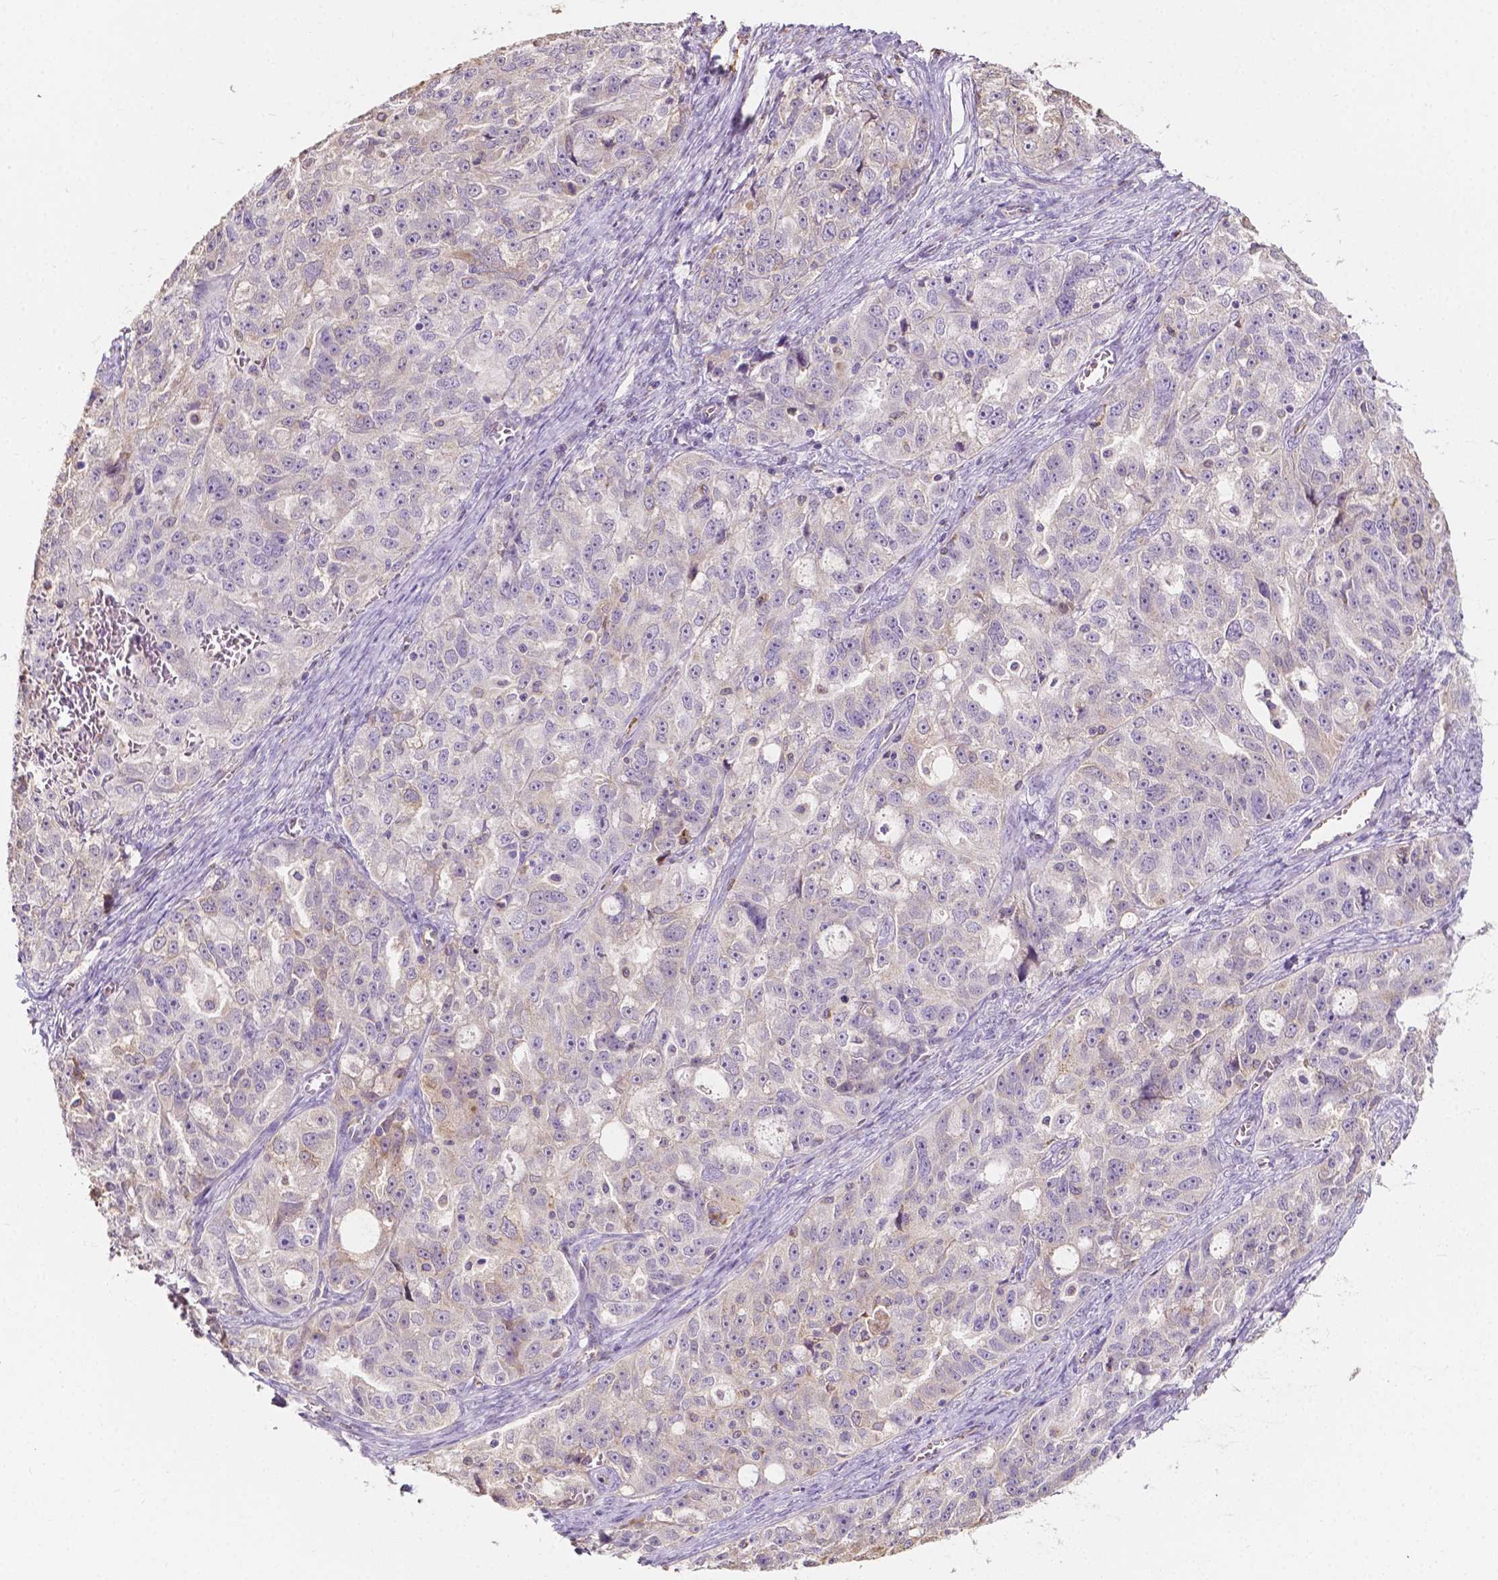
{"staining": {"intensity": "negative", "quantity": "none", "location": "none"}, "tissue": "ovarian cancer", "cell_type": "Tumor cells", "image_type": "cancer", "snomed": [{"axis": "morphology", "description": "Cystadenocarcinoma, serous, NOS"}, {"axis": "topography", "description": "Ovary"}], "caption": "IHC image of neoplastic tissue: ovarian cancer (serous cystadenocarcinoma) stained with DAB (3,3'-diaminobenzidine) demonstrates no significant protein staining in tumor cells.", "gene": "SLC22A4", "patient": {"sex": "female", "age": 51}}